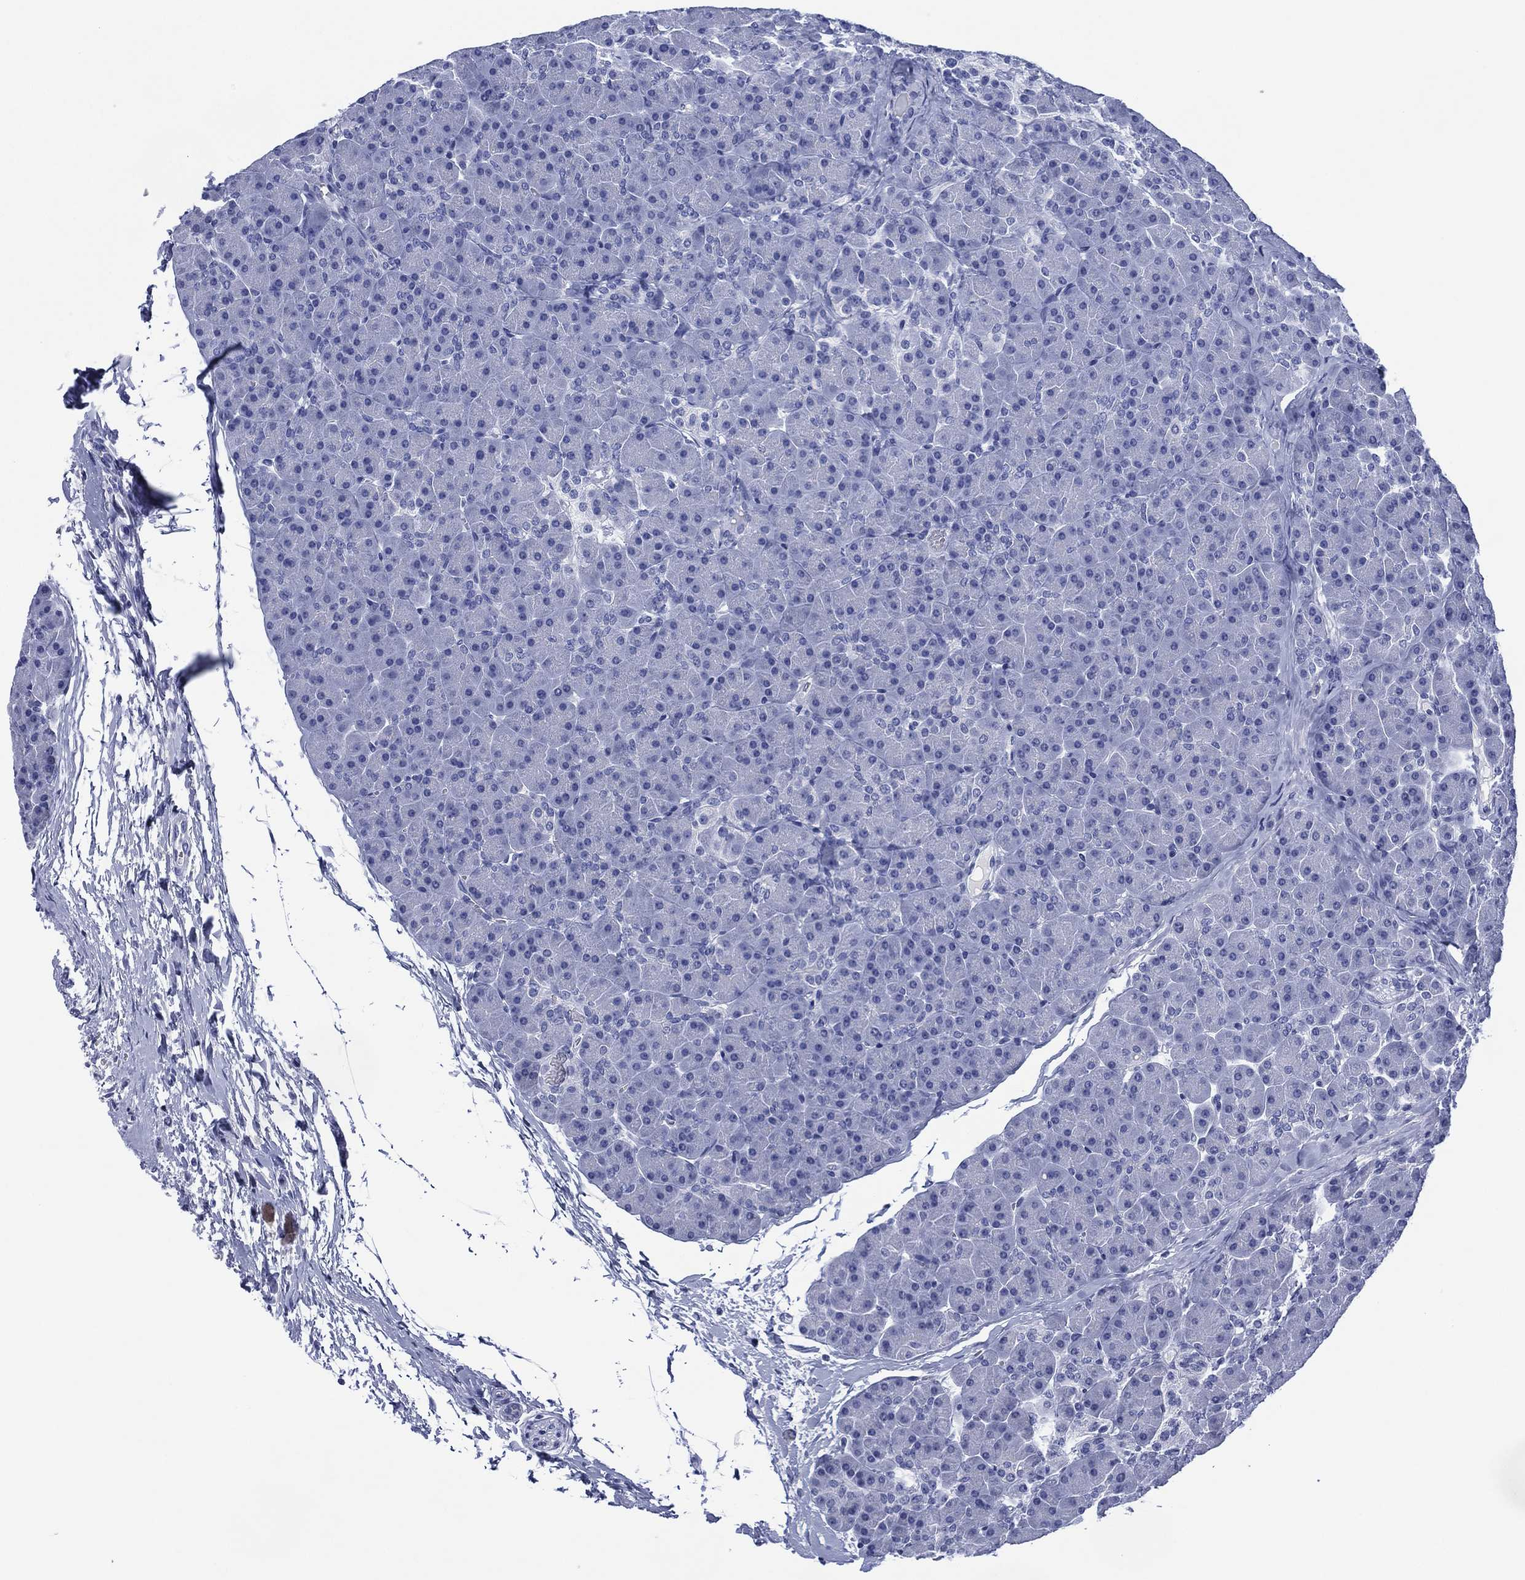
{"staining": {"intensity": "negative", "quantity": "none", "location": "none"}, "tissue": "pancreas", "cell_type": "Exocrine glandular cells", "image_type": "normal", "snomed": [{"axis": "morphology", "description": "Normal tissue, NOS"}, {"axis": "topography", "description": "Pancreas"}], "caption": "Pancreas was stained to show a protein in brown. There is no significant expression in exocrine glandular cells. The staining was performed using DAB (3,3'-diaminobenzidine) to visualize the protein expression in brown, while the nuclei were stained in blue with hematoxylin (Magnification: 20x).", "gene": "SIGLECL1", "patient": {"sex": "female", "age": 44}}